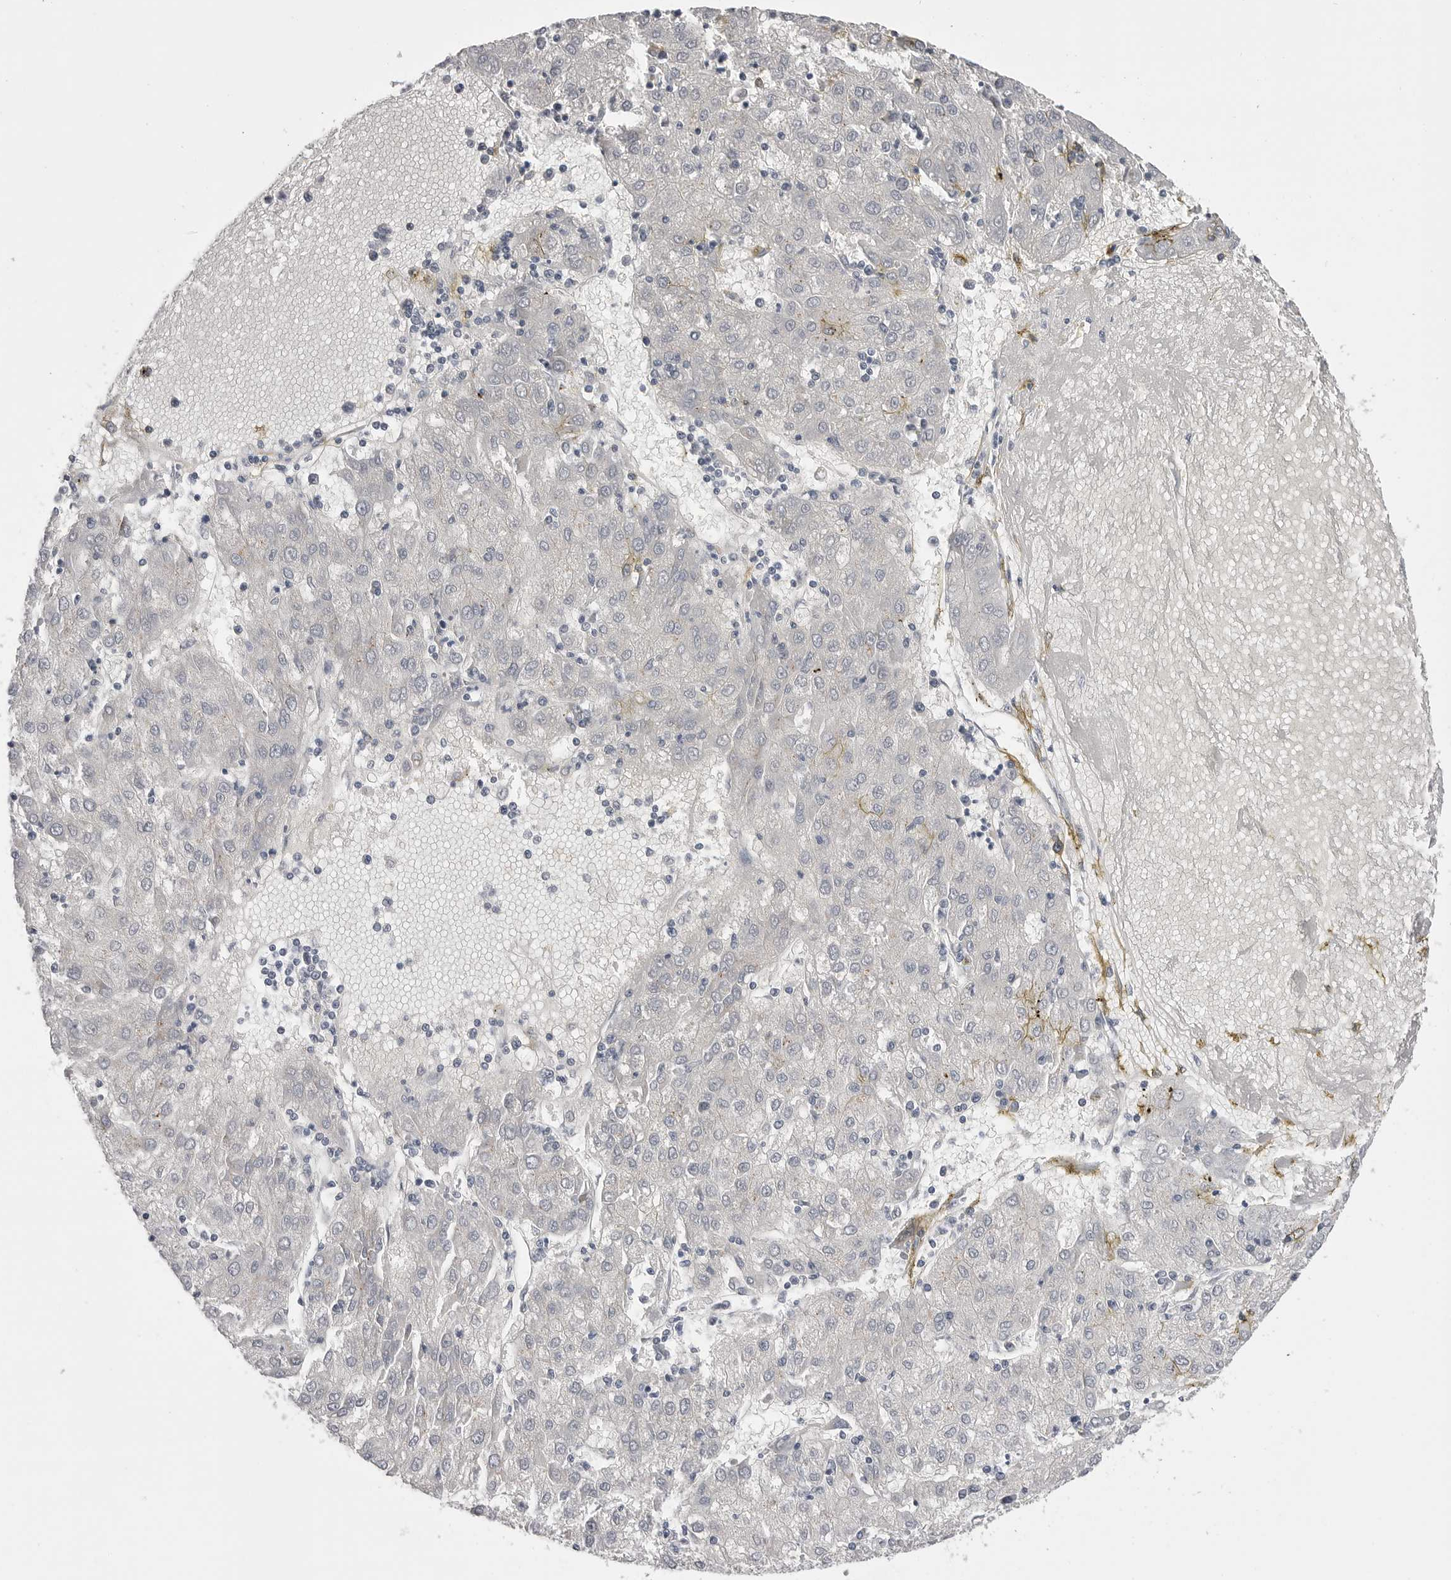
{"staining": {"intensity": "negative", "quantity": "none", "location": "none"}, "tissue": "liver cancer", "cell_type": "Tumor cells", "image_type": "cancer", "snomed": [{"axis": "morphology", "description": "Carcinoma, Hepatocellular, NOS"}, {"axis": "topography", "description": "Liver"}], "caption": "The histopathology image demonstrates no significant positivity in tumor cells of liver hepatocellular carcinoma.", "gene": "DLGAP3", "patient": {"sex": "male", "age": 72}}